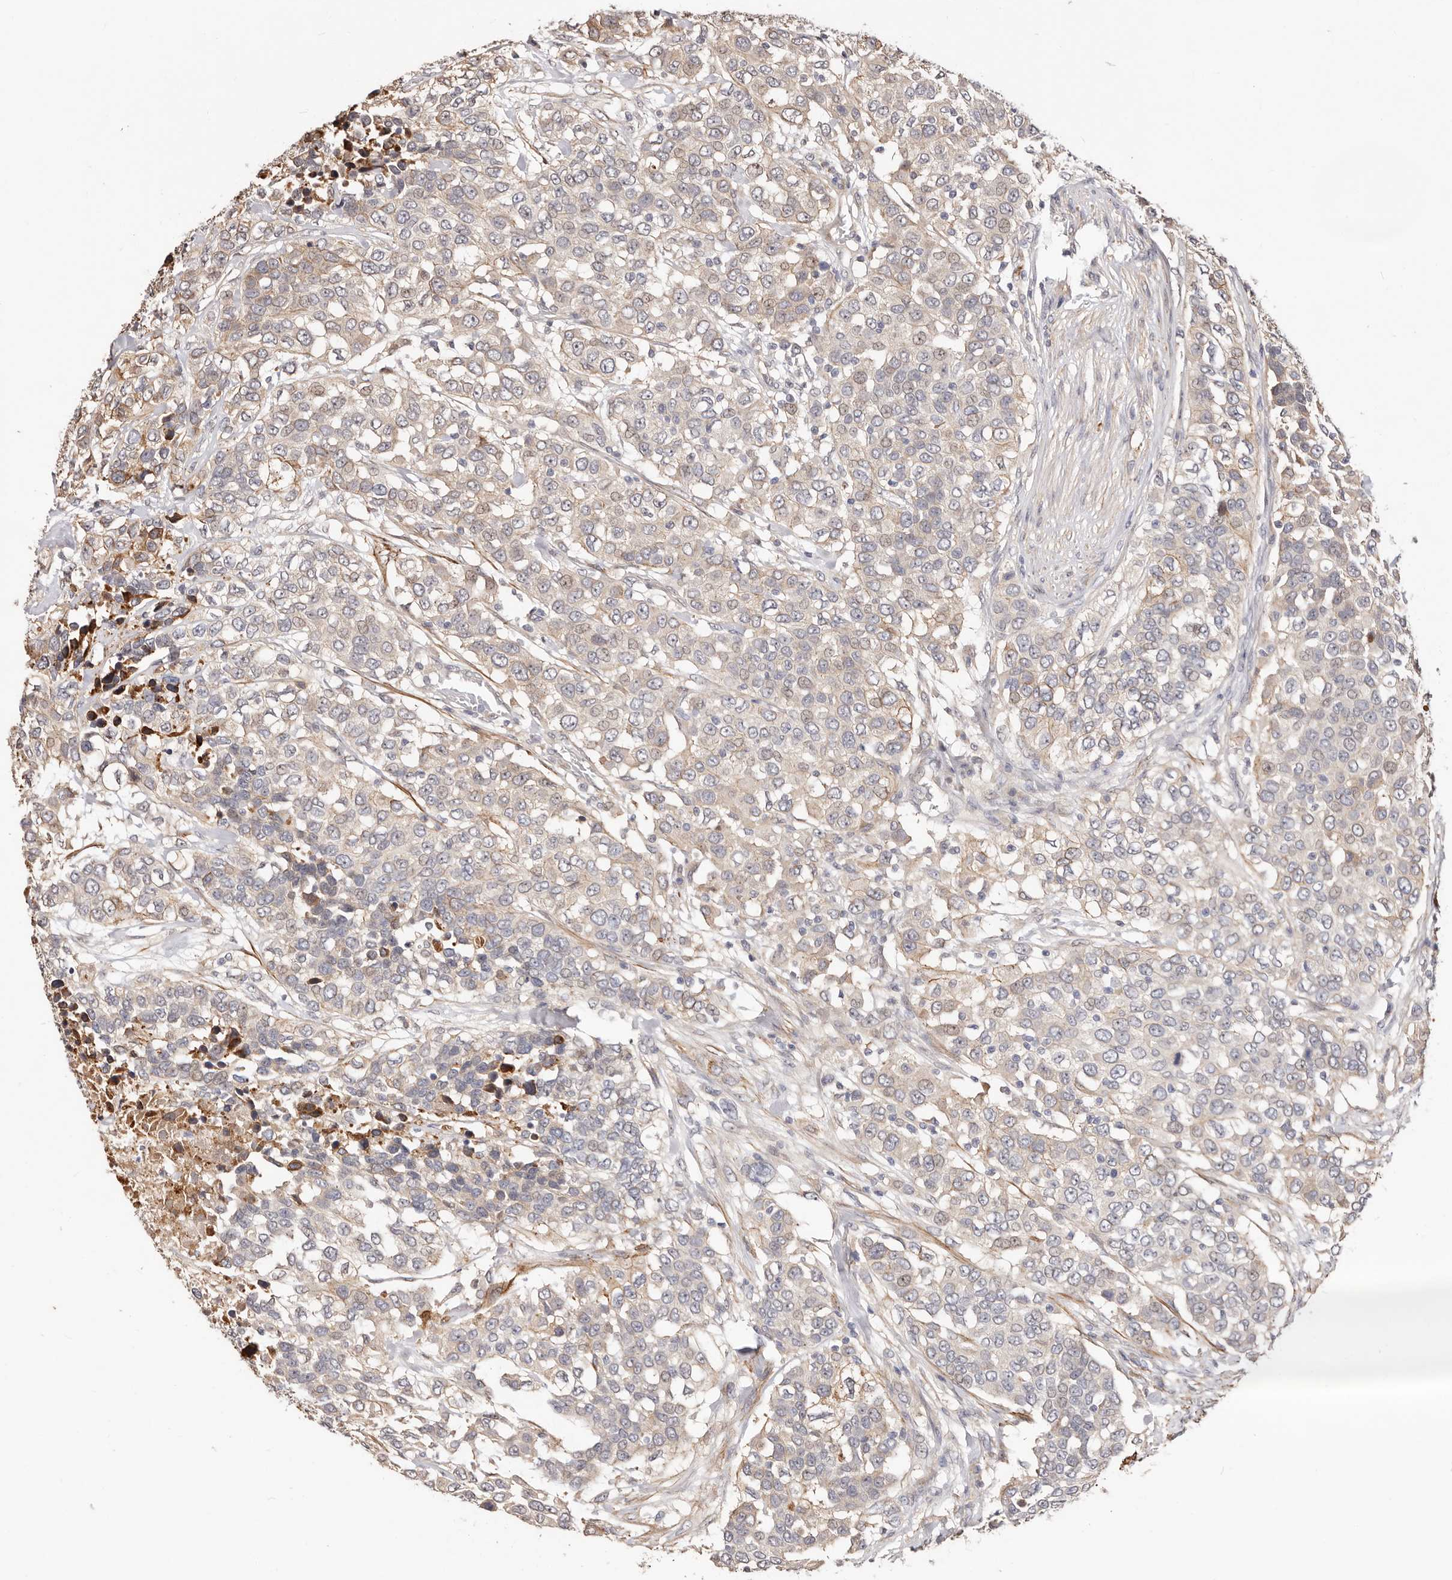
{"staining": {"intensity": "weak", "quantity": "25%-75%", "location": "cytoplasmic/membranous"}, "tissue": "urothelial cancer", "cell_type": "Tumor cells", "image_type": "cancer", "snomed": [{"axis": "morphology", "description": "Urothelial carcinoma, High grade"}, {"axis": "topography", "description": "Urinary bladder"}], "caption": "Weak cytoplasmic/membranous positivity for a protein is seen in about 25%-75% of tumor cells of urothelial cancer using immunohistochemistry (IHC).", "gene": "TRIP13", "patient": {"sex": "female", "age": 80}}